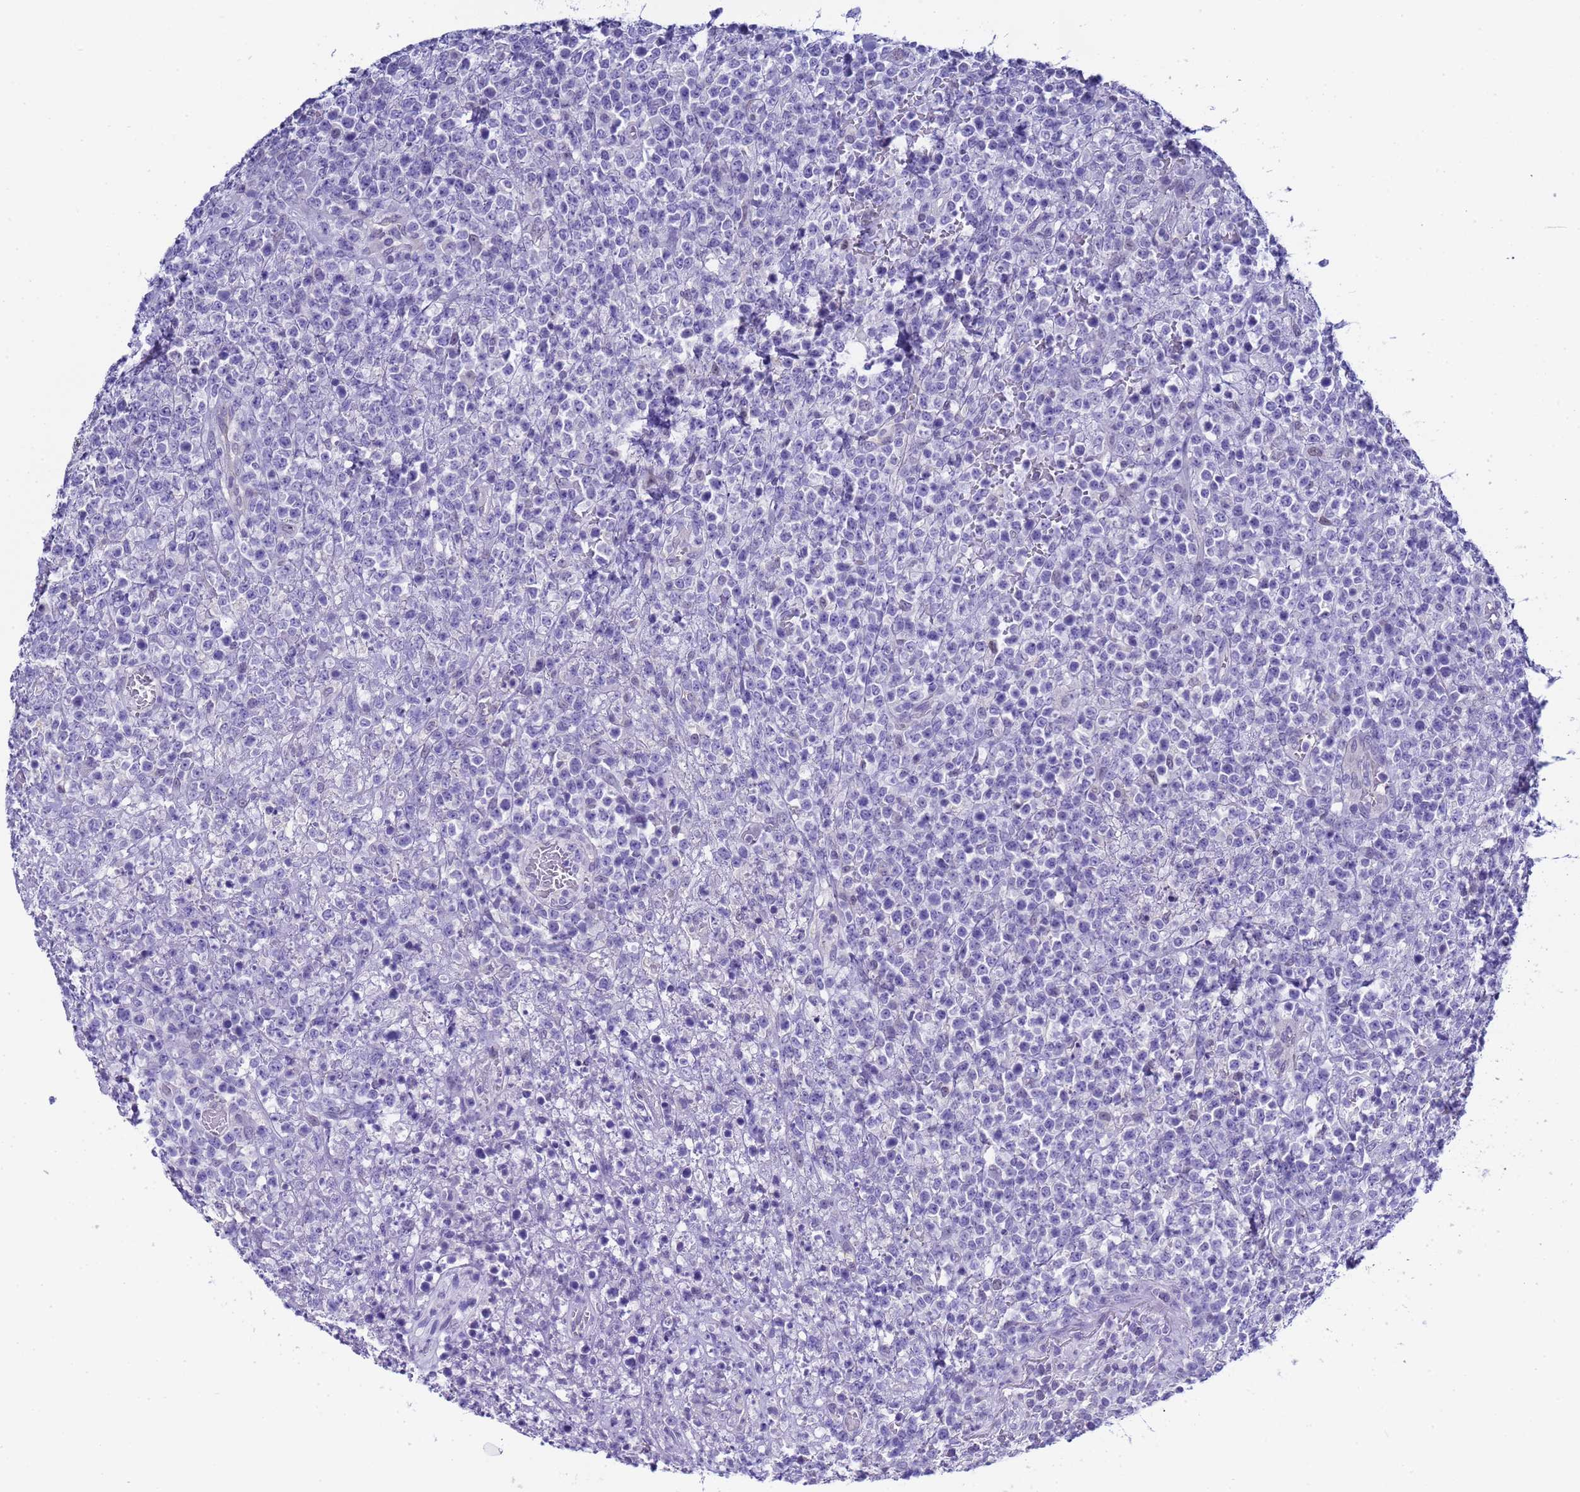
{"staining": {"intensity": "negative", "quantity": "none", "location": "none"}, "tissue": "lymphoma", "cell_type": "Tumor cells", "image_type": "cancer", "snomed": [{"axis": "morphology", "description": "Malignant lymphoma, non-Hodgkin's type, High grade"}, {"axis": "topography", "description": "Colon"}], "caption": "IHC of human malignant lymphoma, non-Hodgkin's type (high-grade) demonstrates no positivity in tumor cells.", "gene": "CTRC", "patient": {"sex": "female", "age": 53}}